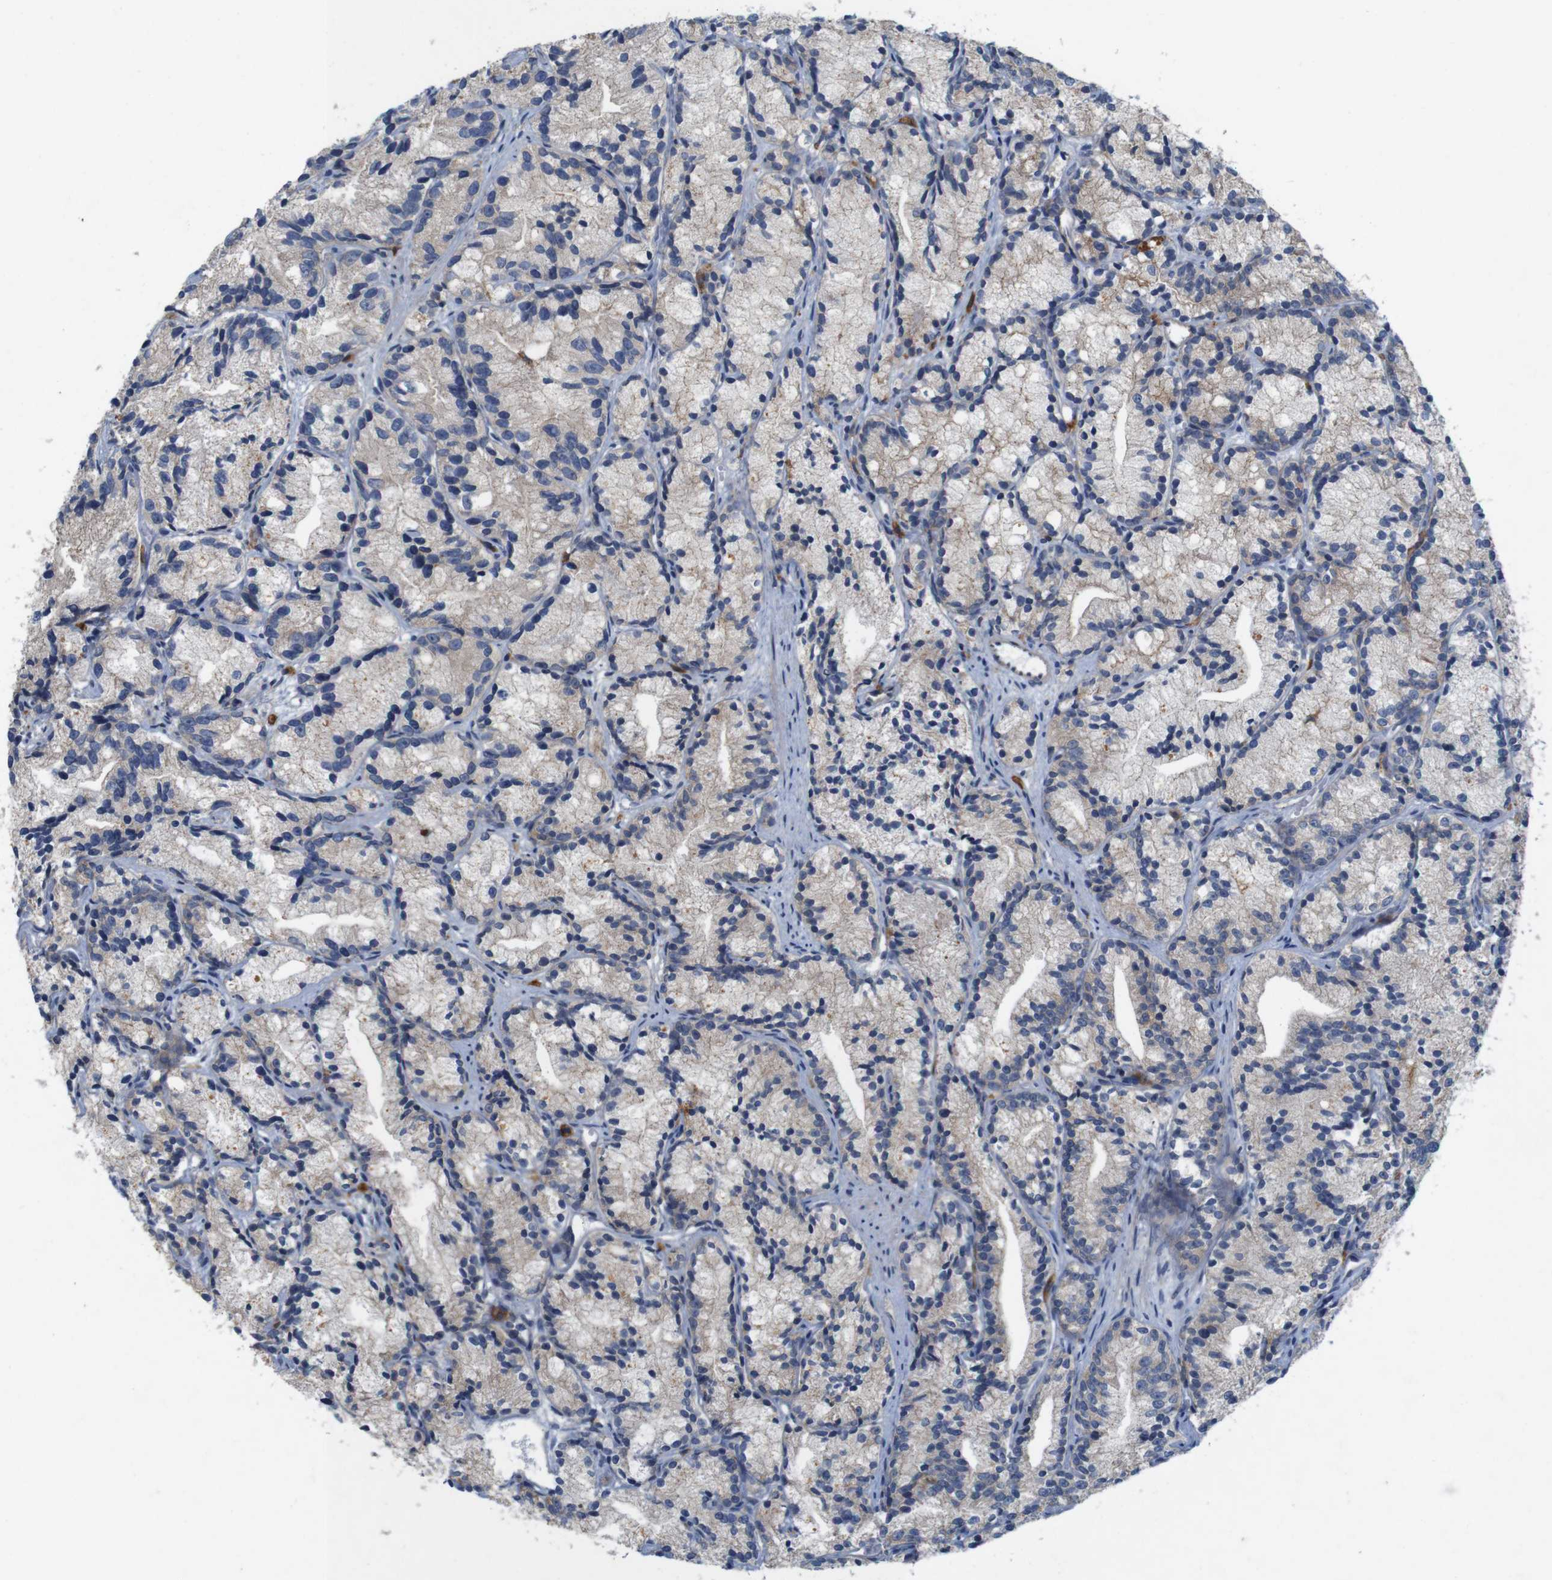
{"staining": {"intensity": "weak", "quantity": "<25%", "location": "cytoplasmic/membranous"}, "tissue": "prostate cancer", "cell_type": "Tumor cells", "image_type": "cancer", "snomed": [{"axis": "morphology", "description": "Adenocarcinoma, Low grade"}, {"axis": "topography", "description": "Prostate"}], "caption": "Immunohistochemistry (IHC) photomicrograph of neoplastic tissue: human adenocarcinoma (low-grade) (prostate) stained with DAB demonstrates no significant protein staining in tumor cells.", "gene": "SIGLEC8", "patient": {"sex": "male", "age": 89}}